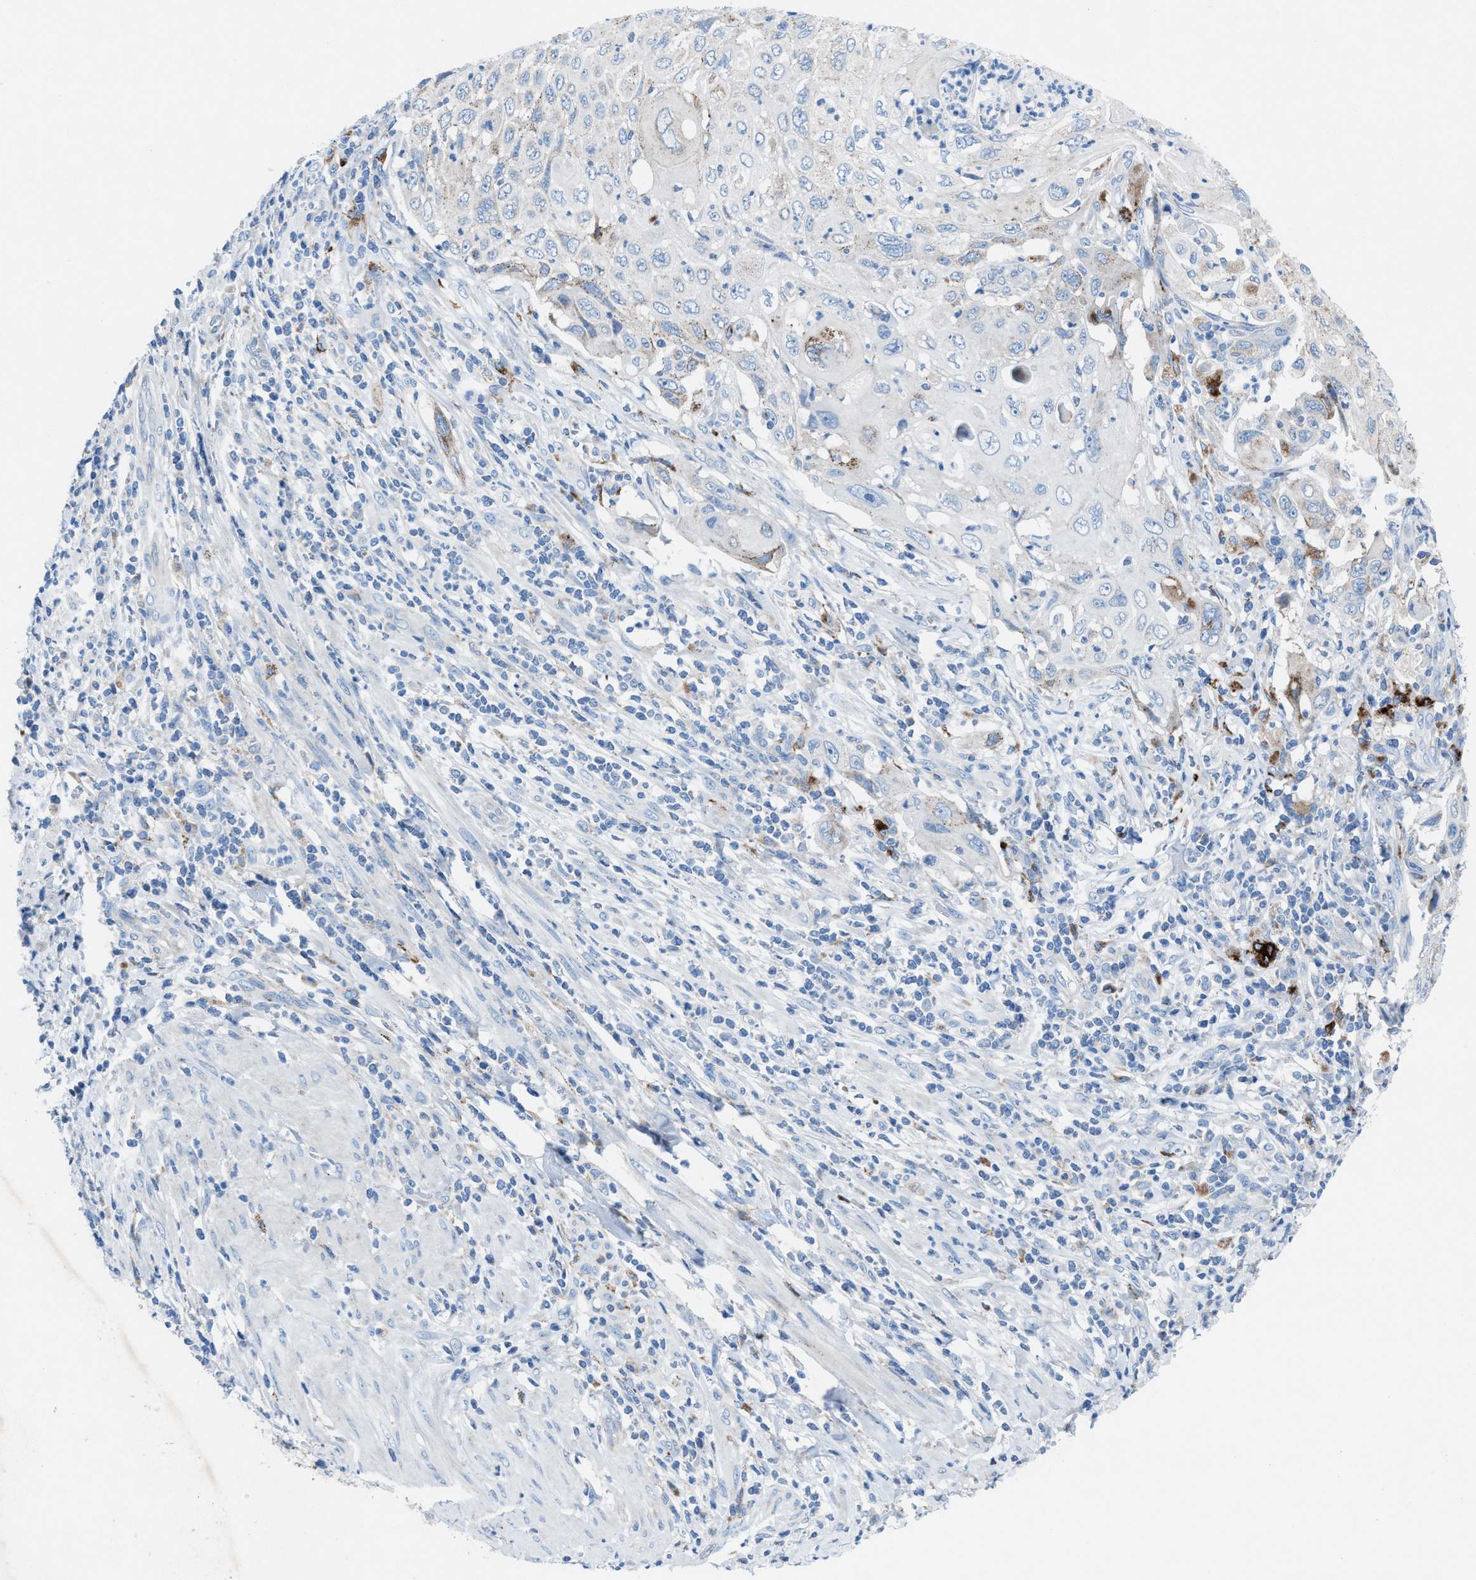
{"staining": {"intensity": "weak", "quantity": "<25%", "location": "cytoplasmic/membranous"}, "tissue": "cervical cancer", "cell_type": "Tumor cells", "image_type": "cancer", "snomed": [{"axis": "morphology", "description": "Squamous cell carcinoma, NOS"}, {"axis": "topography", "description": "Cervix"}], "caption": "IHC histopathology image of neoplastic tissue: squamous cell carcinoma (cervical) stained with DAB exhibits no significant protein staining in tumor cells.", "gene": "CD1B", "patient": {"sex": "female", "age": 70}}